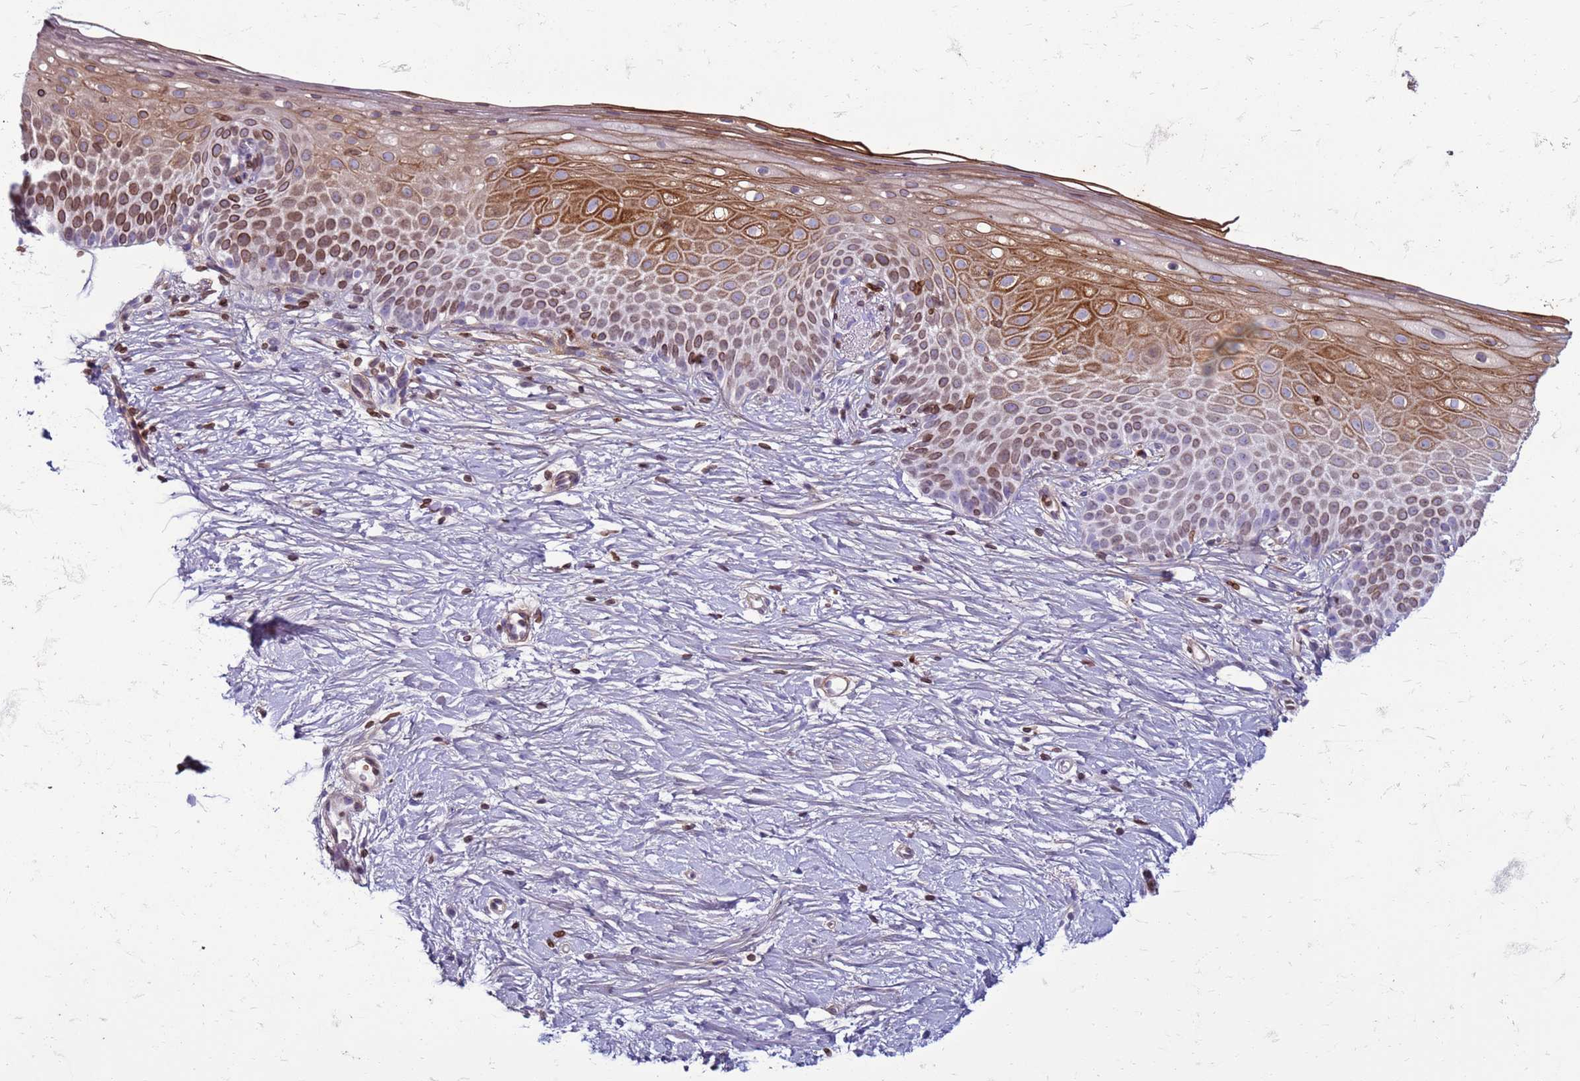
{"staining": {"intensity": "moderate", "quantity": "25%-75%", "location": "nuclear"}, "tissue": "cervix", "cell_type": "Glandular cells", "image_type": "normal", "snomed": [{"axis": "morphology", "description": "Normal tissue, NOS"}, {"axis": "topography", "description": "Cervix"}], "caption": "A medium amount of moderate nuclear staining is identified in about 25%-75% of glandular cells in benign cervix.", "gene": "METTL25B", "patient": {"sex": "female", "age": 57}}